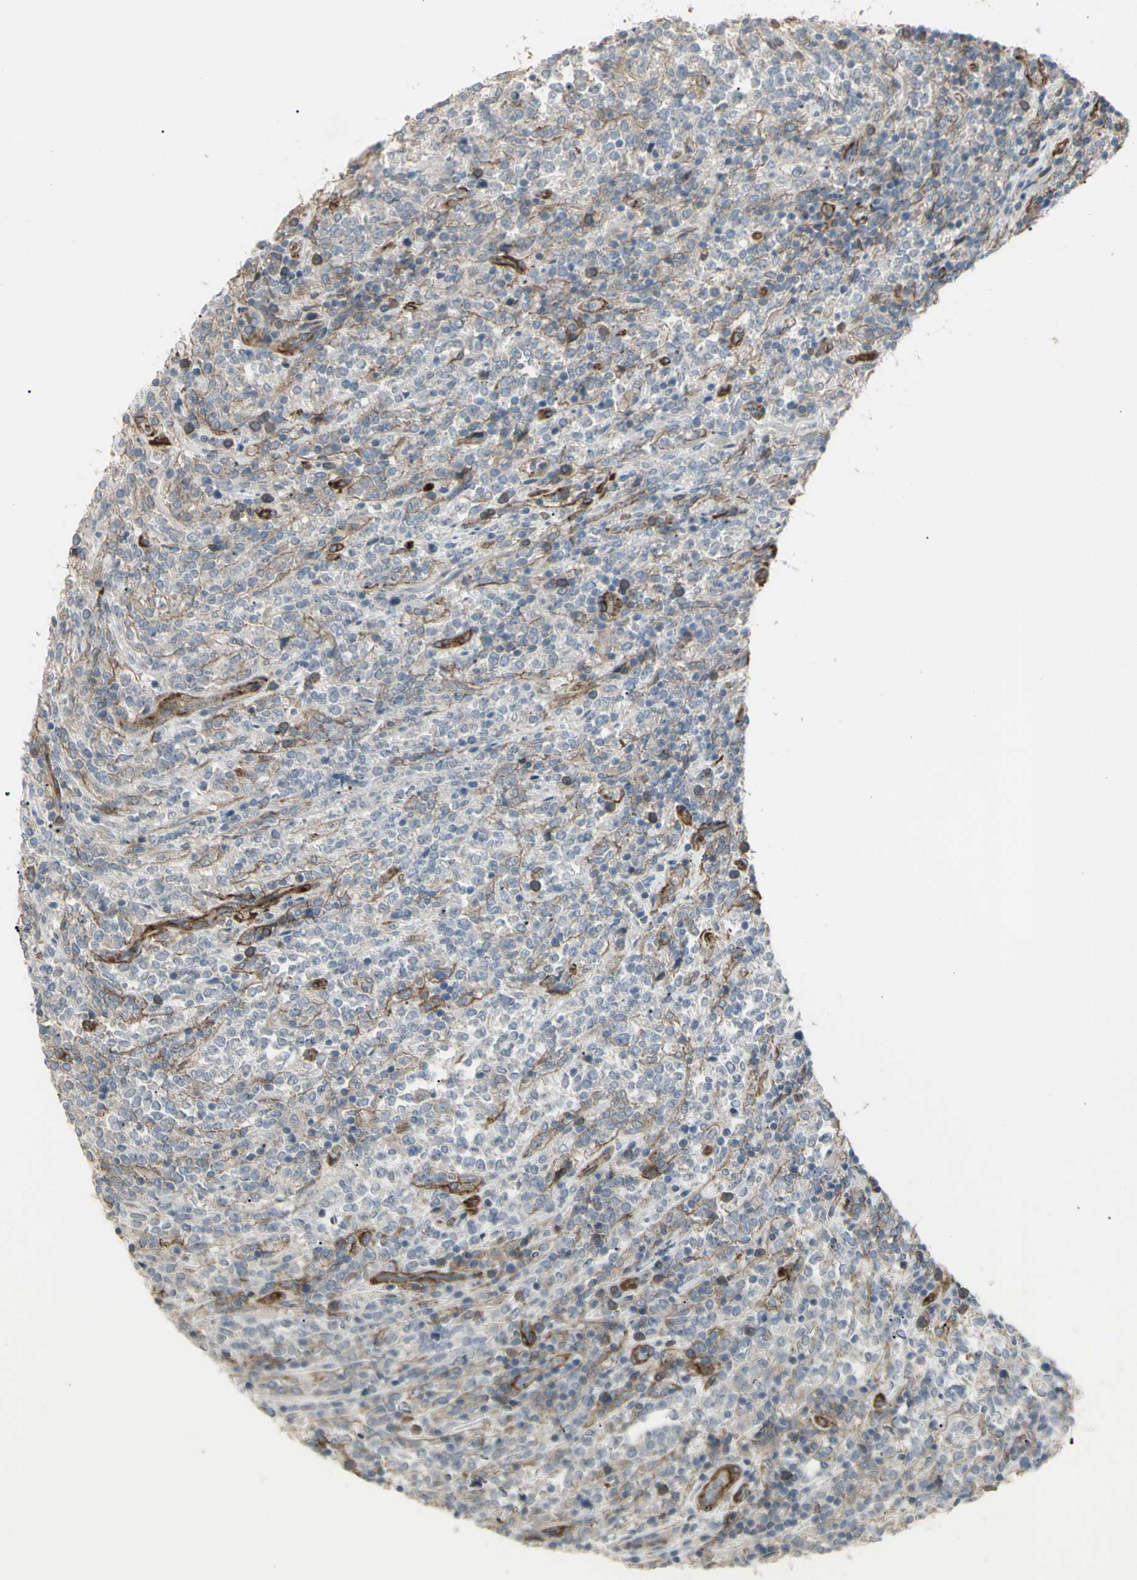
{"staining": {"intensity": "moderate", "quantity": "<25%", "location": "cytoplasmic/membranous"}, "tissue": "lymphoma", "cell_type": "Tumor cells", "image_type": "cancer", "snomed": [{"axis": "morphology", "description": "Malignant lymphoma, non-Hodgkin's type, High grade"}, {"axis": "topography", "description": "Soft tissue"}], "caption": "Human malignant lymphoma, non-Hodgkin's type (high-grade) stained for a protein (brown) reveals moderate cytoplasmic/membranous positive positivity in about <25% of tumor cells.", "gene": "CD276", "patient": {"sex": "male", "age": 18}}